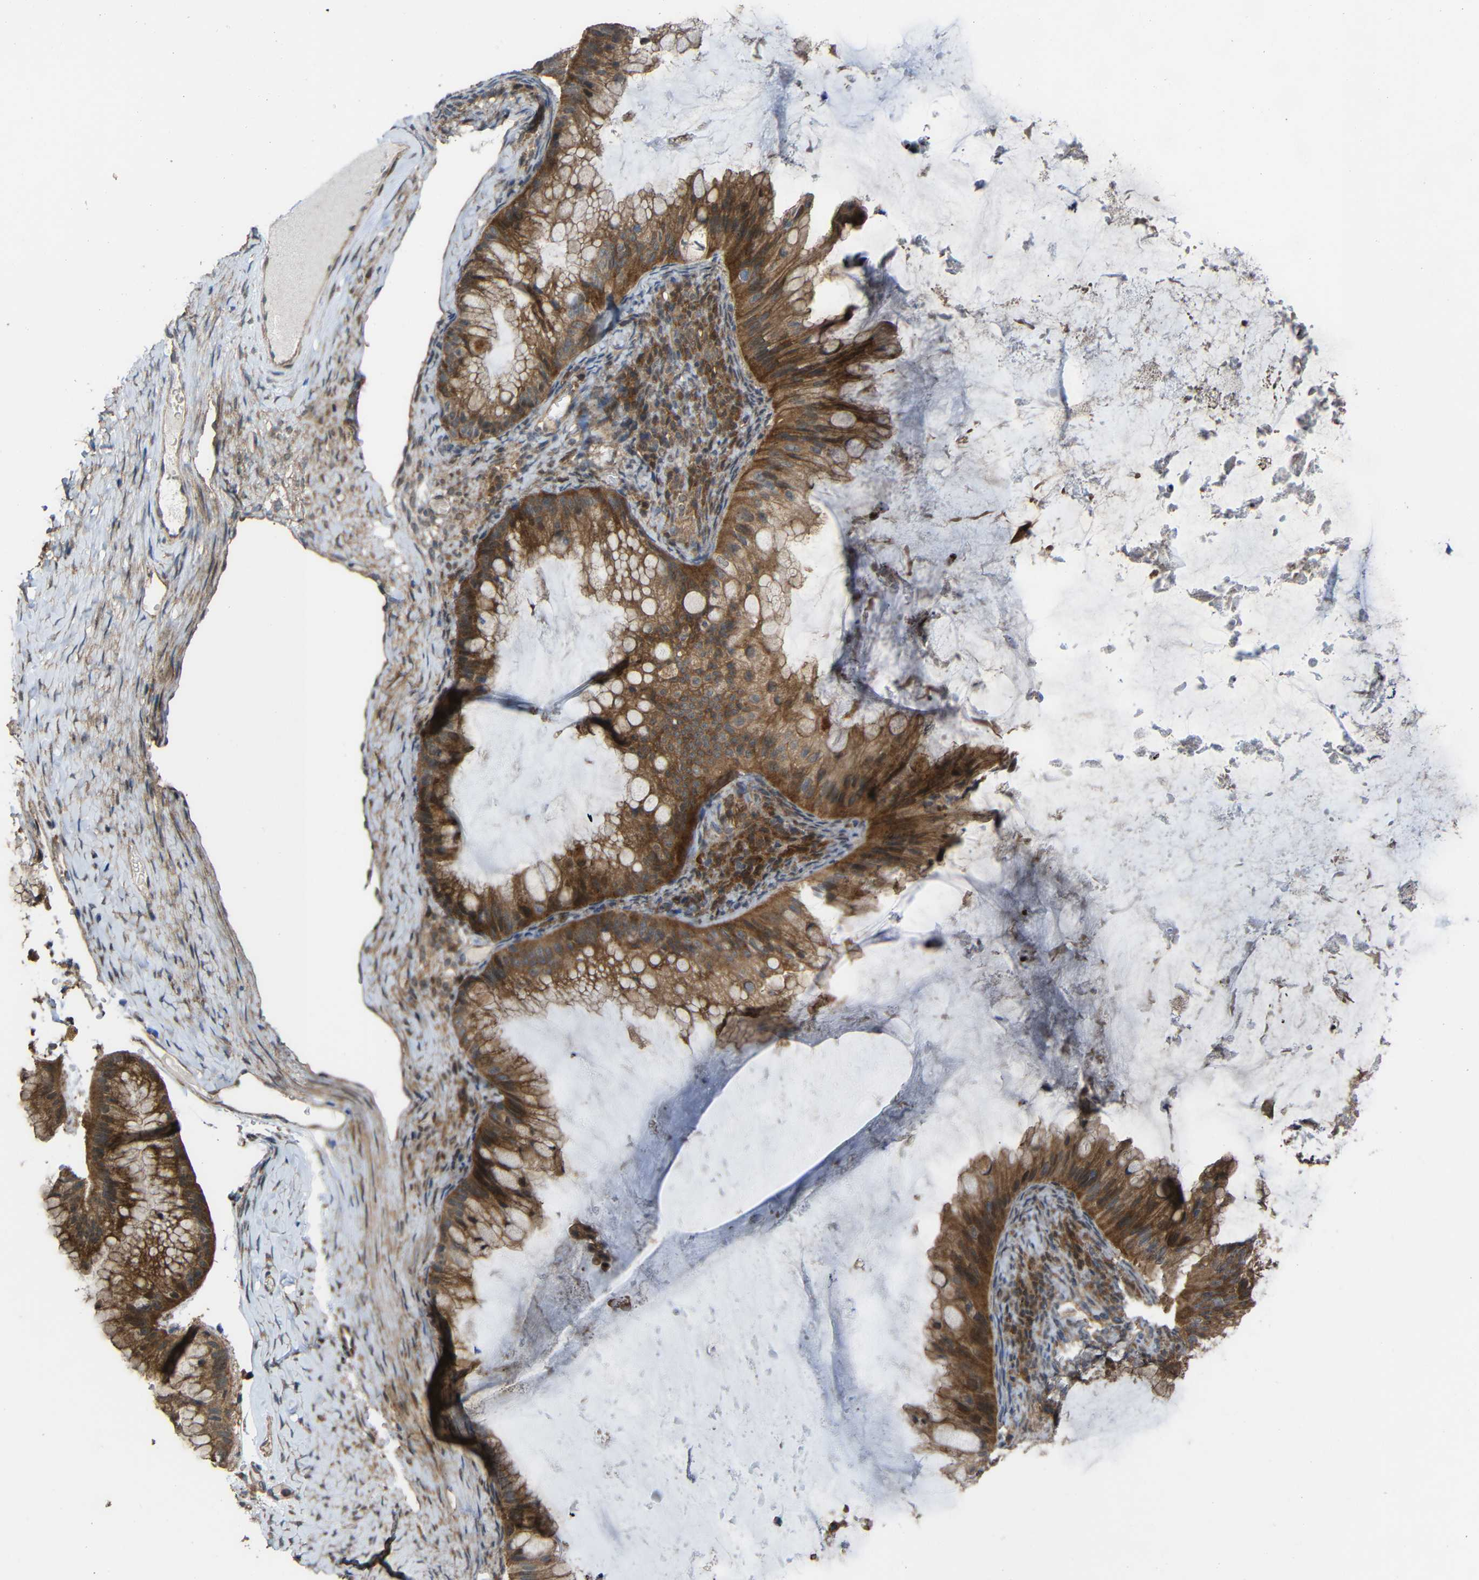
{"staining": {"intensity": "moderate", "quantity": ">75%", "location": "cytoplasmic/membranous"}, "tissue": "ovarian cancer", "cell_type": "Tumor cells", "image_type": "cancer", "snomed": [{"axis": "morphology", "description": "Cystadenocarcinoma, mucinous, NOS"}, {"axis": "topography", "description": "Ovary"}], "caption": "Ovarian mucinous cystadenocarcinoma tissue exhibits moderate cytoplasmic/membranous positivity in about >75% of tumor cells", "gene": "CHST9", "patient": {"sex": "female", "age": 61}}